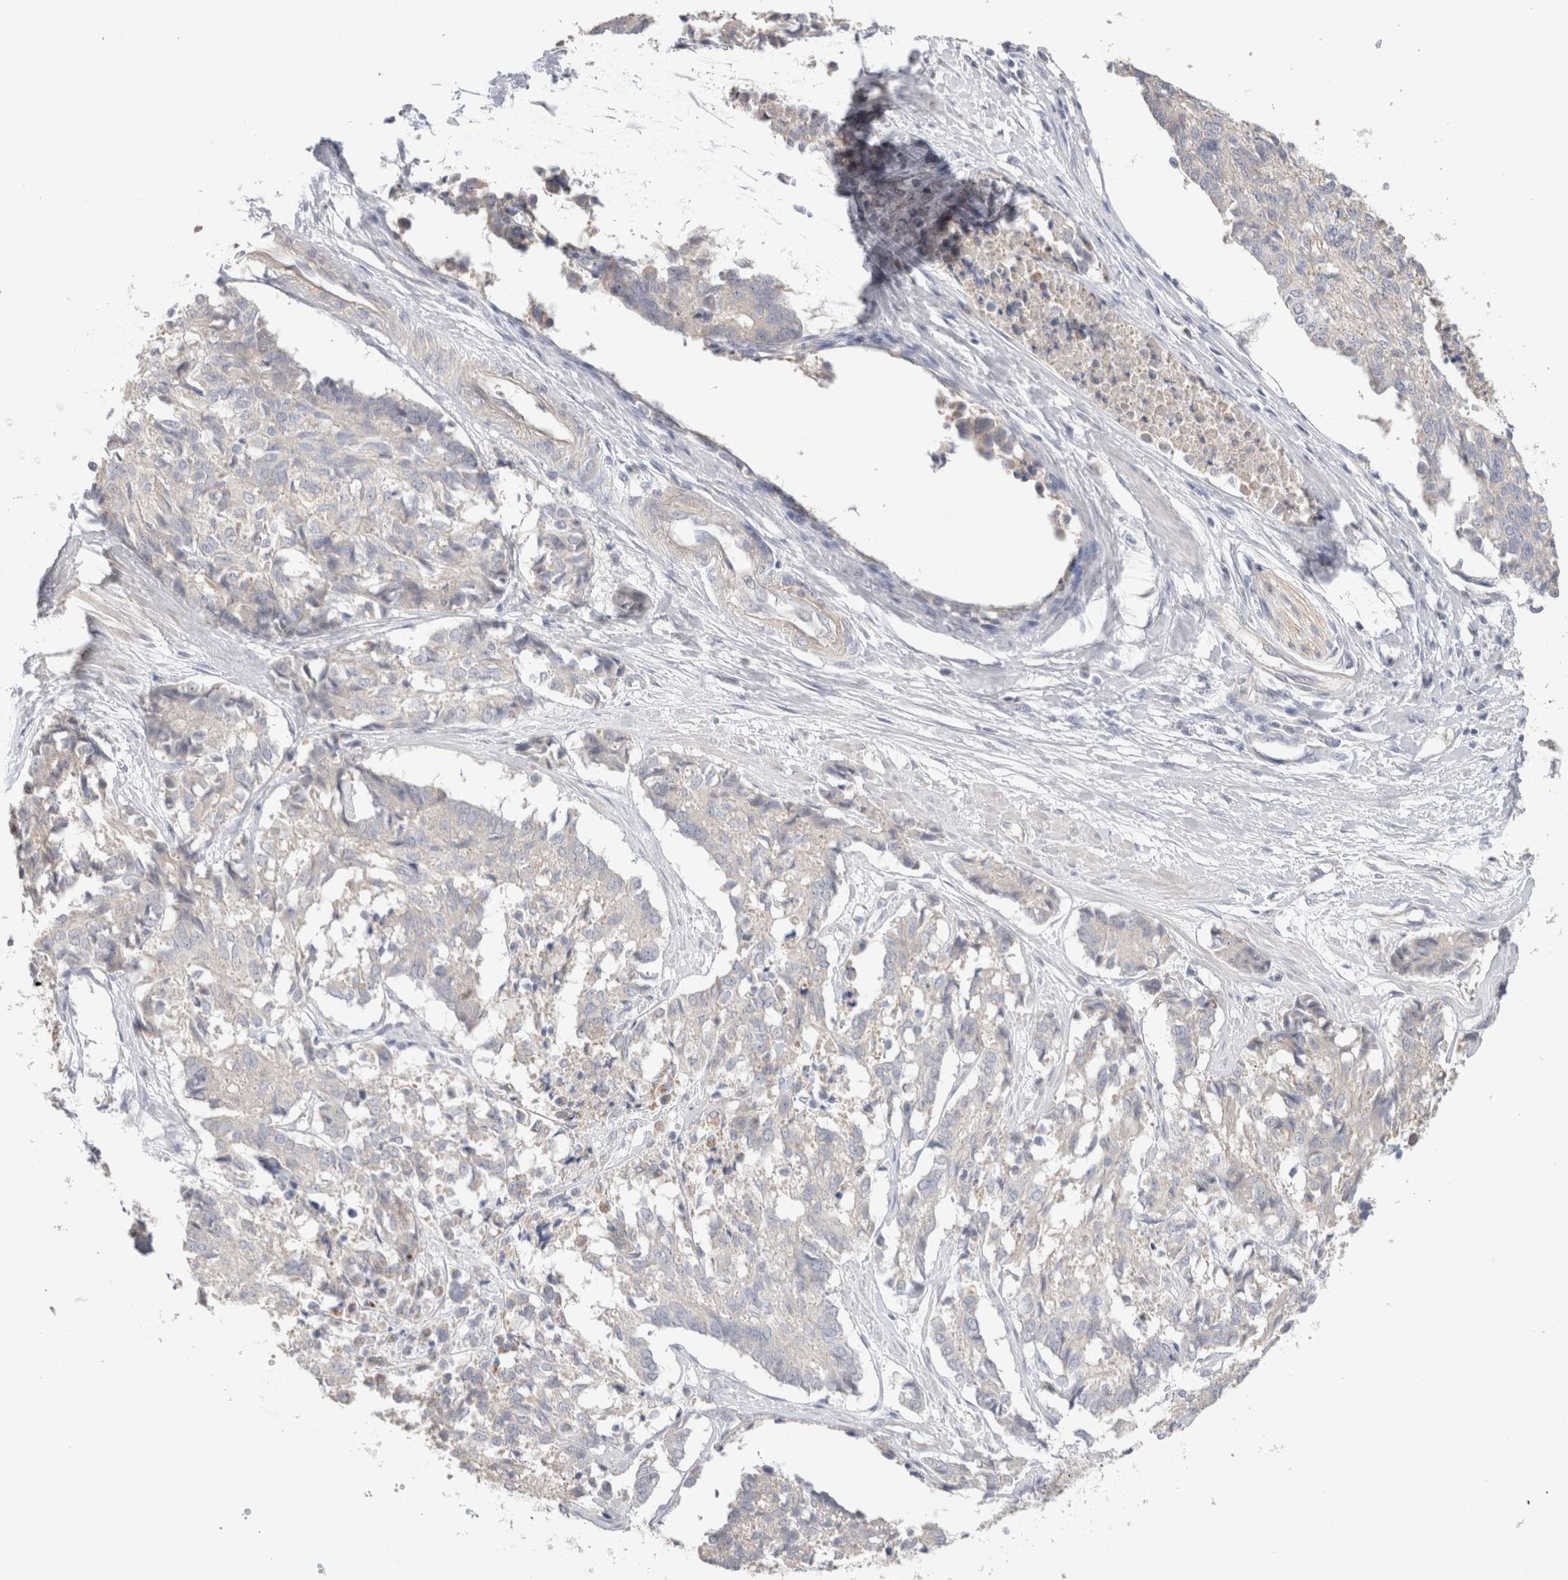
{"staining": {"intensity": "negative", "quantity": "none", "location": "none"}, "tissue": "cervical cancer", "cell_type": "Tumor cells", "image_type": "cancer", "snomed": [{"axis": "morphology", "description": "Squamous cell carcinoma, NOS"}, {"axis": "topography", "description": "Cervix"}], "caption": "The immunohistochemistry image has no significant positivity in tumor cells of cervical squamous cell carcinoma tissue. (IHC, brightfield microscopy, high magnification).", "gene": "DMD", "patient": {"sex": "female", "age": 35}}